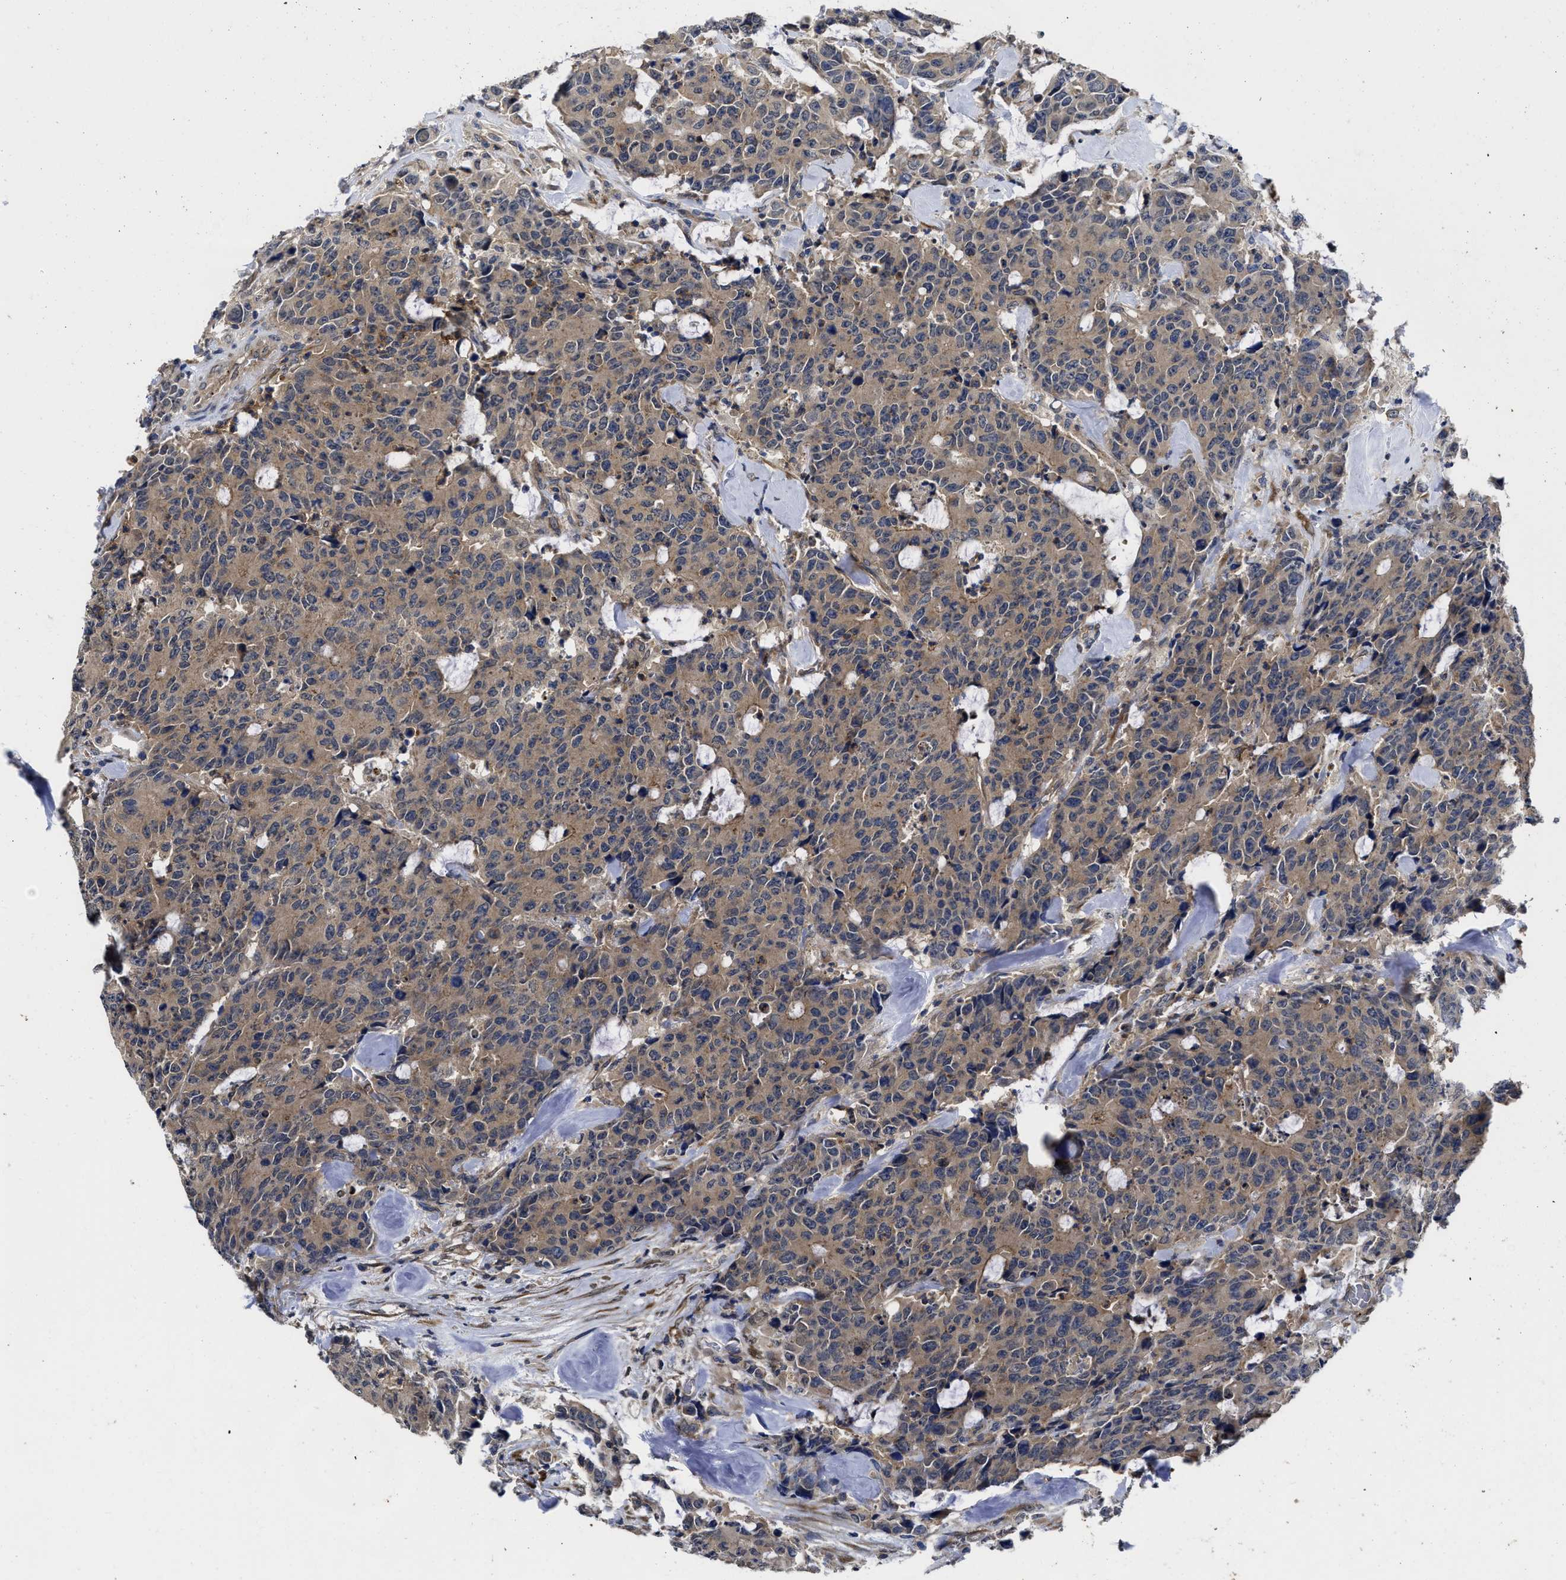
{"staining": {"intensity": "moderate", "quantity": ">75%", "location": "cytoplasmic/membranous"}, "tissue": "colorectal cancer", "cell_type": "Tumor cells", "image_type": "cancer", "snomed": [{"axis": "morphology", "description": "Adenocarcinoma, NOS"}, {"axis": "topography", "description": "Colon"}], "caption": "Protein staining displays moderate cytoplasmic/membranous expression in approximately >75% of tumor cells in colorectal cancer (adenocarcinoma).", "gene": "PKD2", "patient": {"sex": "female", "age": 86}}